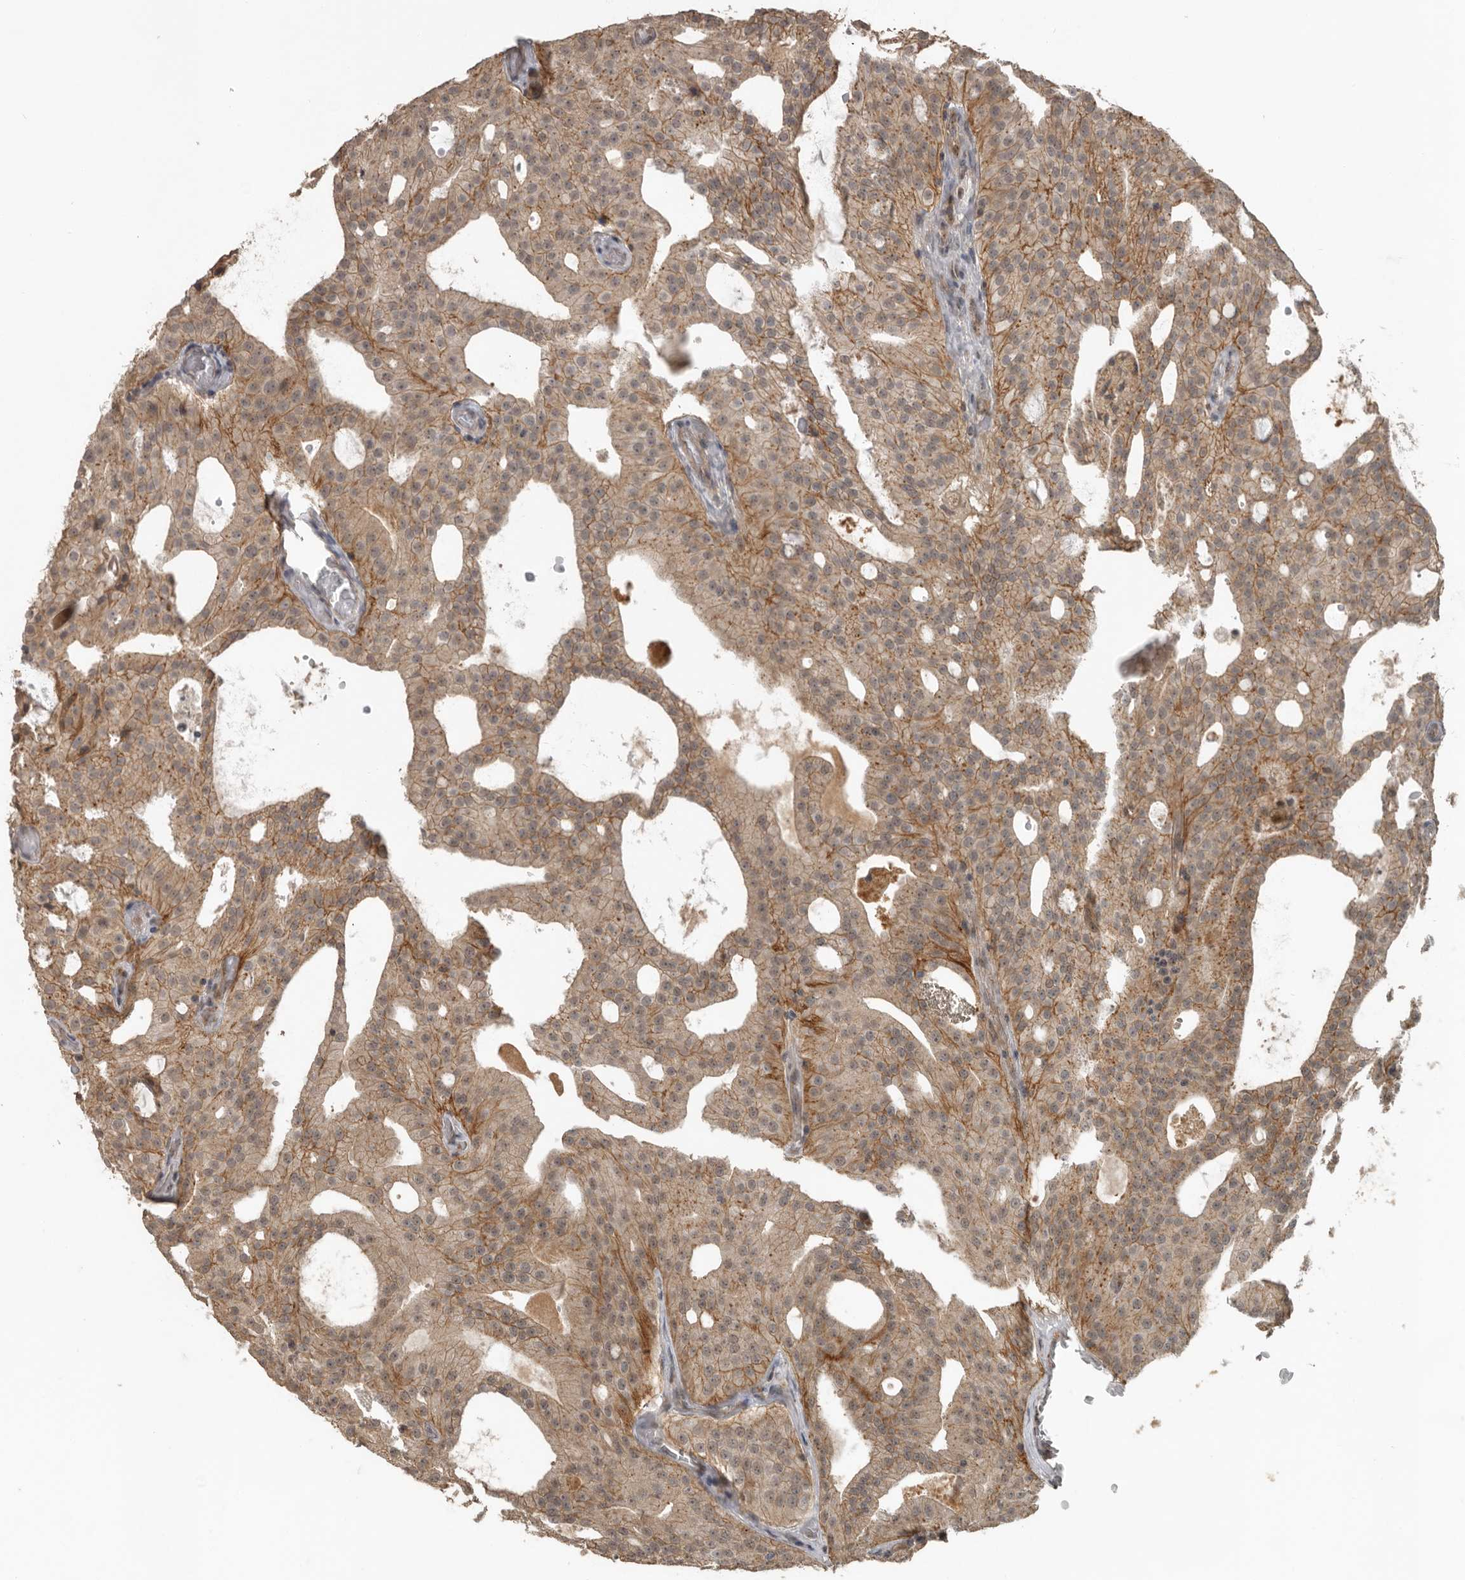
{"staining": {"intensity": "moderate", "quantity": ">75%", "location": "cytoplasmic/membranous"}, "tissue": "prostate cancer", "cell_type": "Tumor cells", "image_type": "cancer", "snomed": [{"axis": "morphology", "description": "Adenocarcinoma, Medium grade"}, {"axis": "topography", "description": "Prostate"}], "caption": "Prostate cancer was stained to show a protein in brown. There is medium levels of moderate cytoplasmic/membranous expression in approximately >75% of tumor cells. (DAB (3,3'-diaminobenzidine) = brown stain, brightfield microscopy at high magnification).", "gene": "CEP350", "patient": {"sex": "male", "age": 88}}